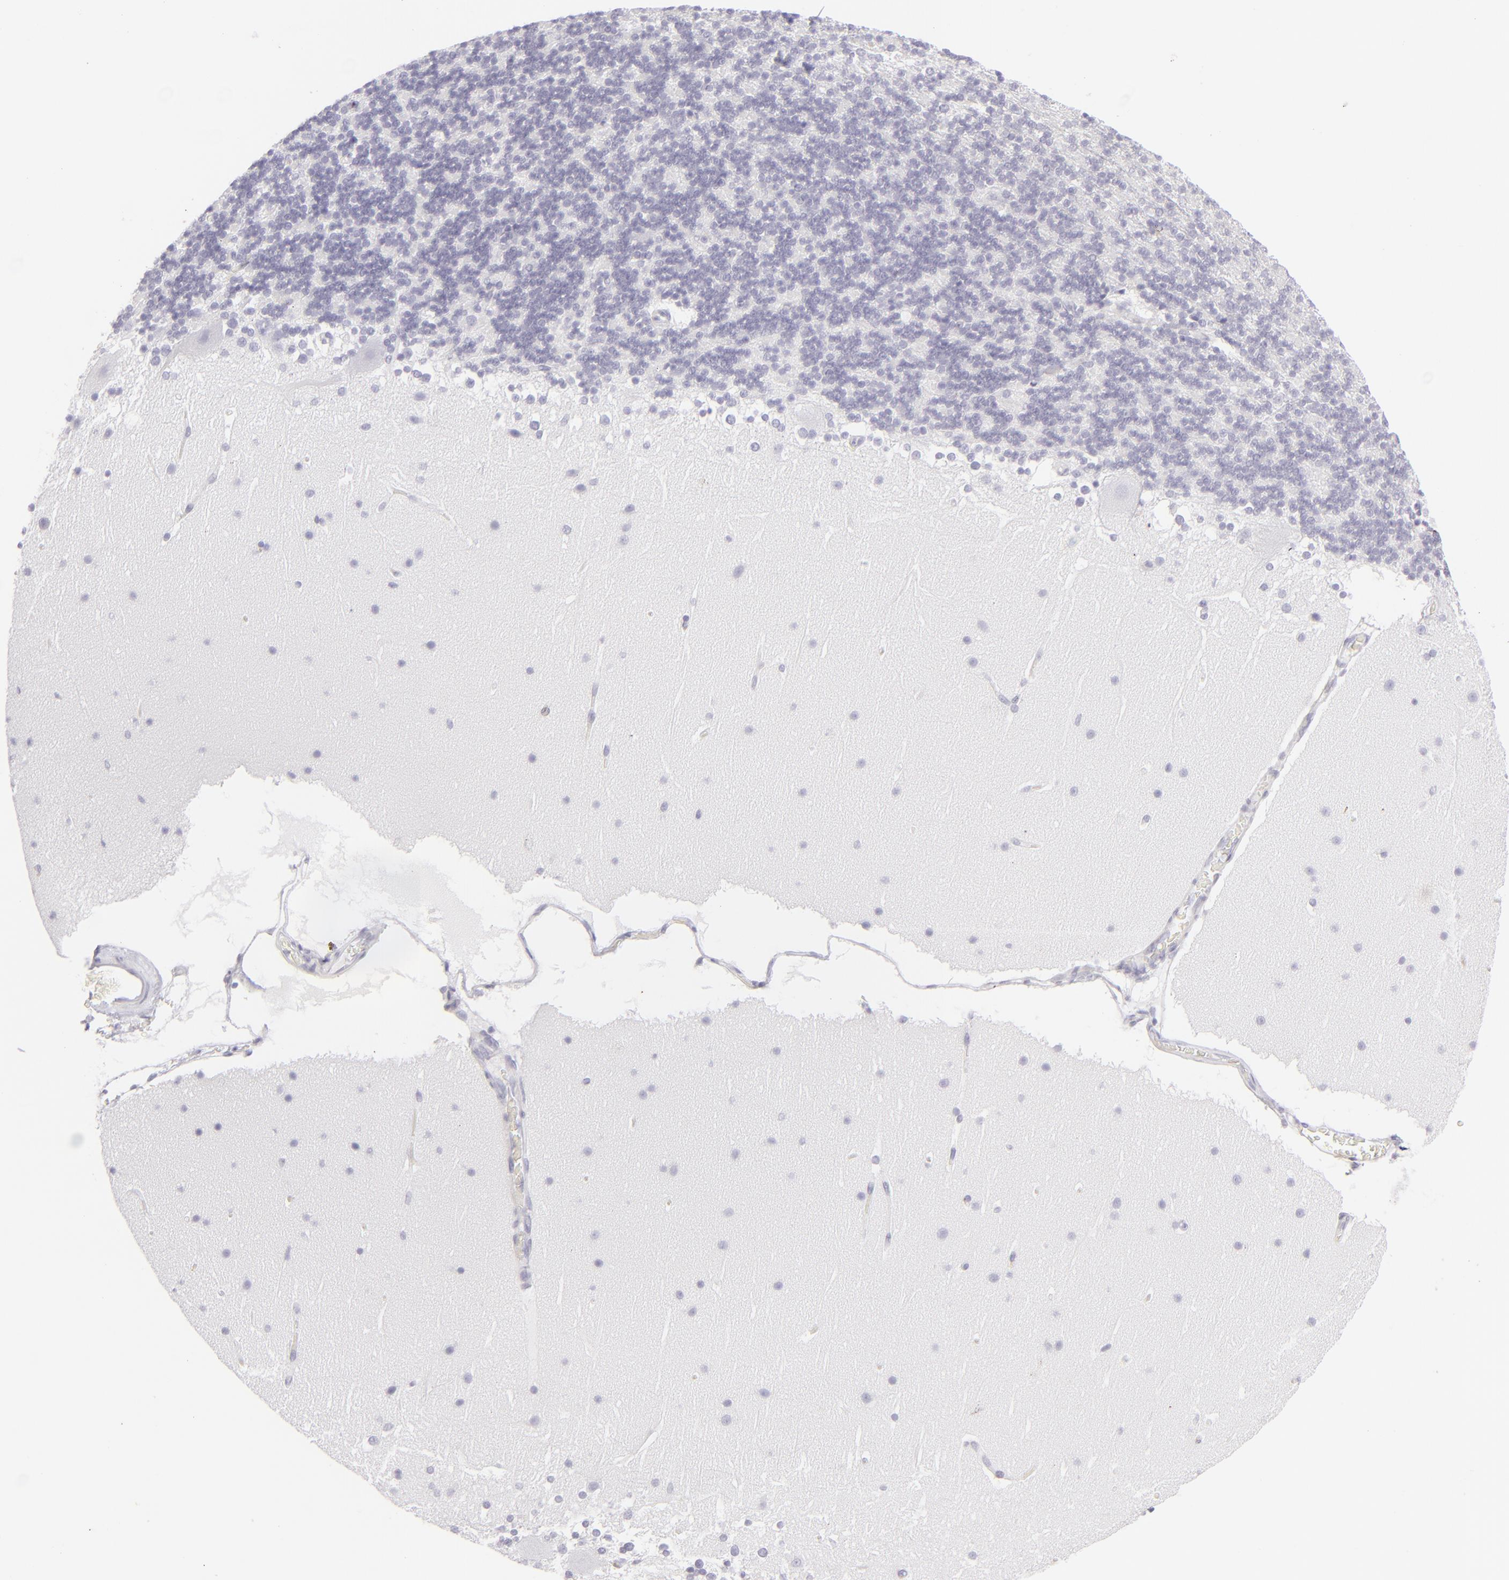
{"staining": {"intensity": "negative", "quantity": "none", "location": "none"}, "tissue": "cerebellum", "cell_type": "Cells in granular layer", "image_type": "normal", "snomed": [{"axis": "morphology", "description": "Normal tissue, NOS"}, {"axis": "topography", "description": "Cerebellum"}], "caption": "Immunohistochemistry (IHC) of unremarkable human cerebellum displays no expression in cells in granular layer. Nuclei are stained in blue.", "gene": "FCER2", "patient": {"sex": "female", "age": 19}}